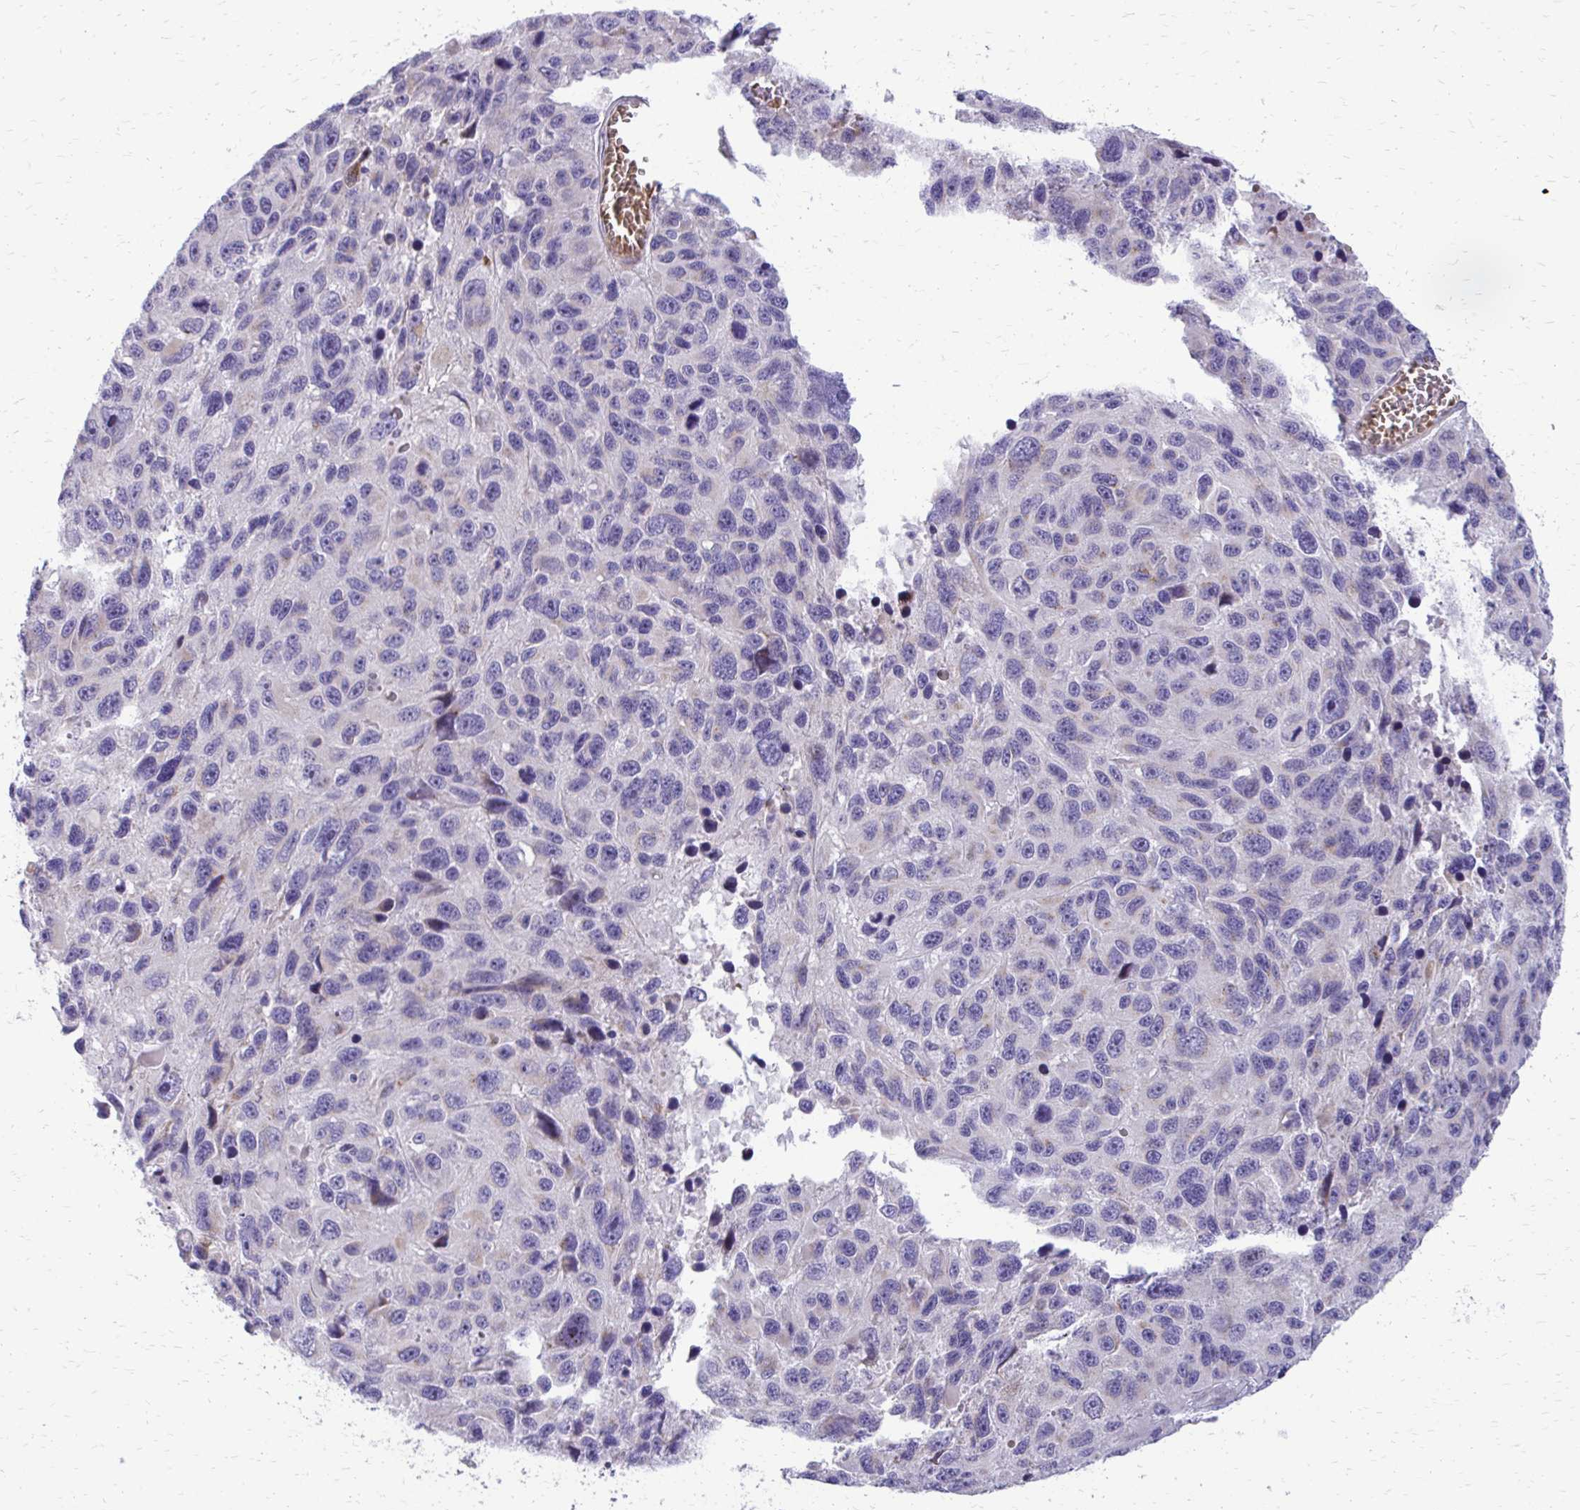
{"staining": {"intensity": "negative", "quantity": "none", "location": "none"}, "tissue": "melanoma", "cell_type": "Tumor cells", "image_type": "cancer", "snomed": [{"axis": "morphology", "description": "Malignant melanoma, NOS"}, {"axis": "topography", "description": "Skin"}], "caption": "Tumor cells are negative for protein expression in human malignant melanoma.", "gene": "FUNDC2", "patient": {"sex": "male", "age": 53}}